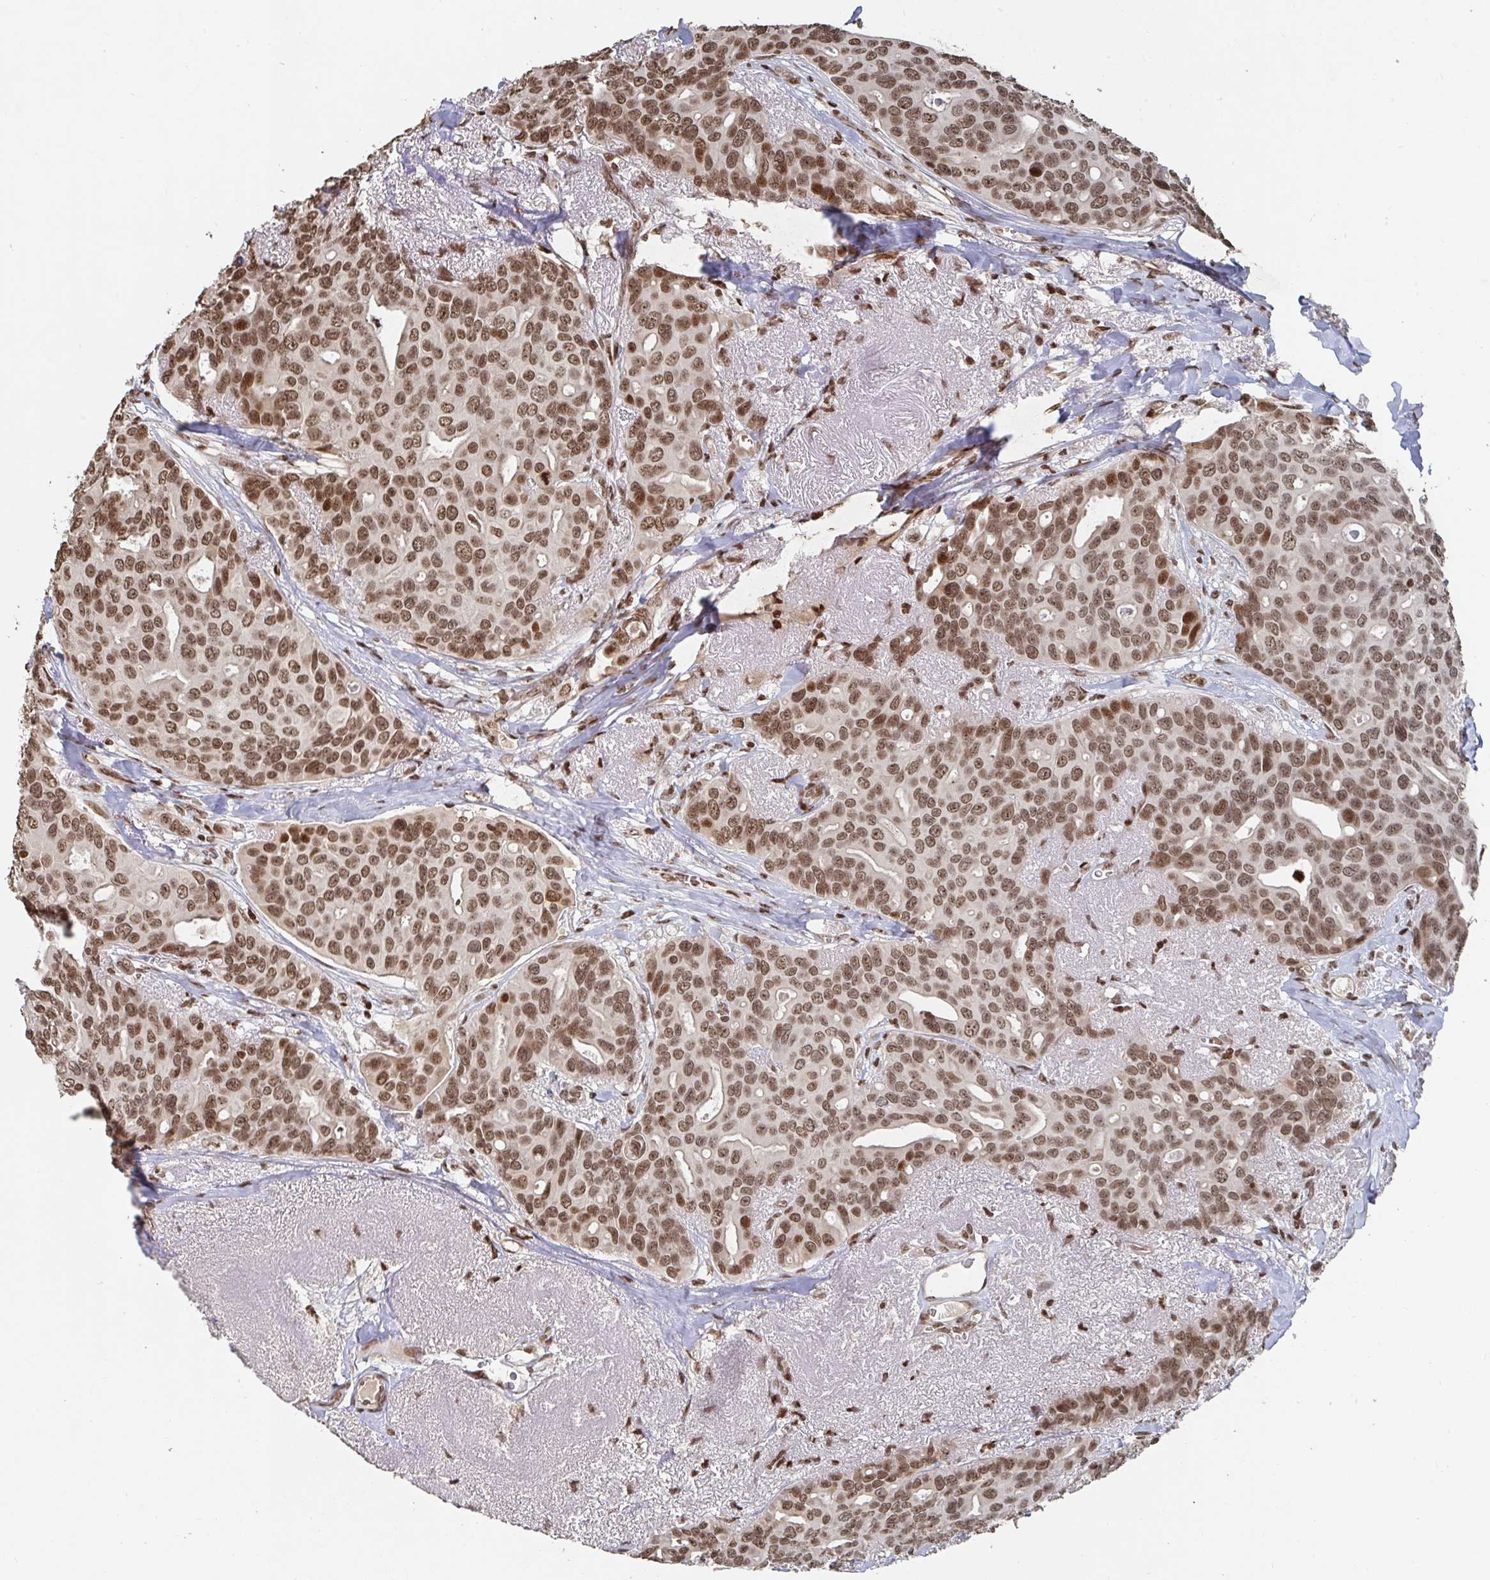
{"staining": {"intensity": "moderate", "quantity": ">75%", "location": "nuclear"}, "tissue": "breast cancer", "cell_type": "Tumor cells", "image_type": "cancer", "snomed": [{"axis": "morphology", "description": "Duct carcinoma"}, {"axis": "topography", "description": "Breast"}], "caption": "Breast infiltrating ductal carcinoma stained with a protein marker displays moderate staining in tumor cells.", "gene": "ZDHHC12", "patient": {"sex": "female", "age": 54}}